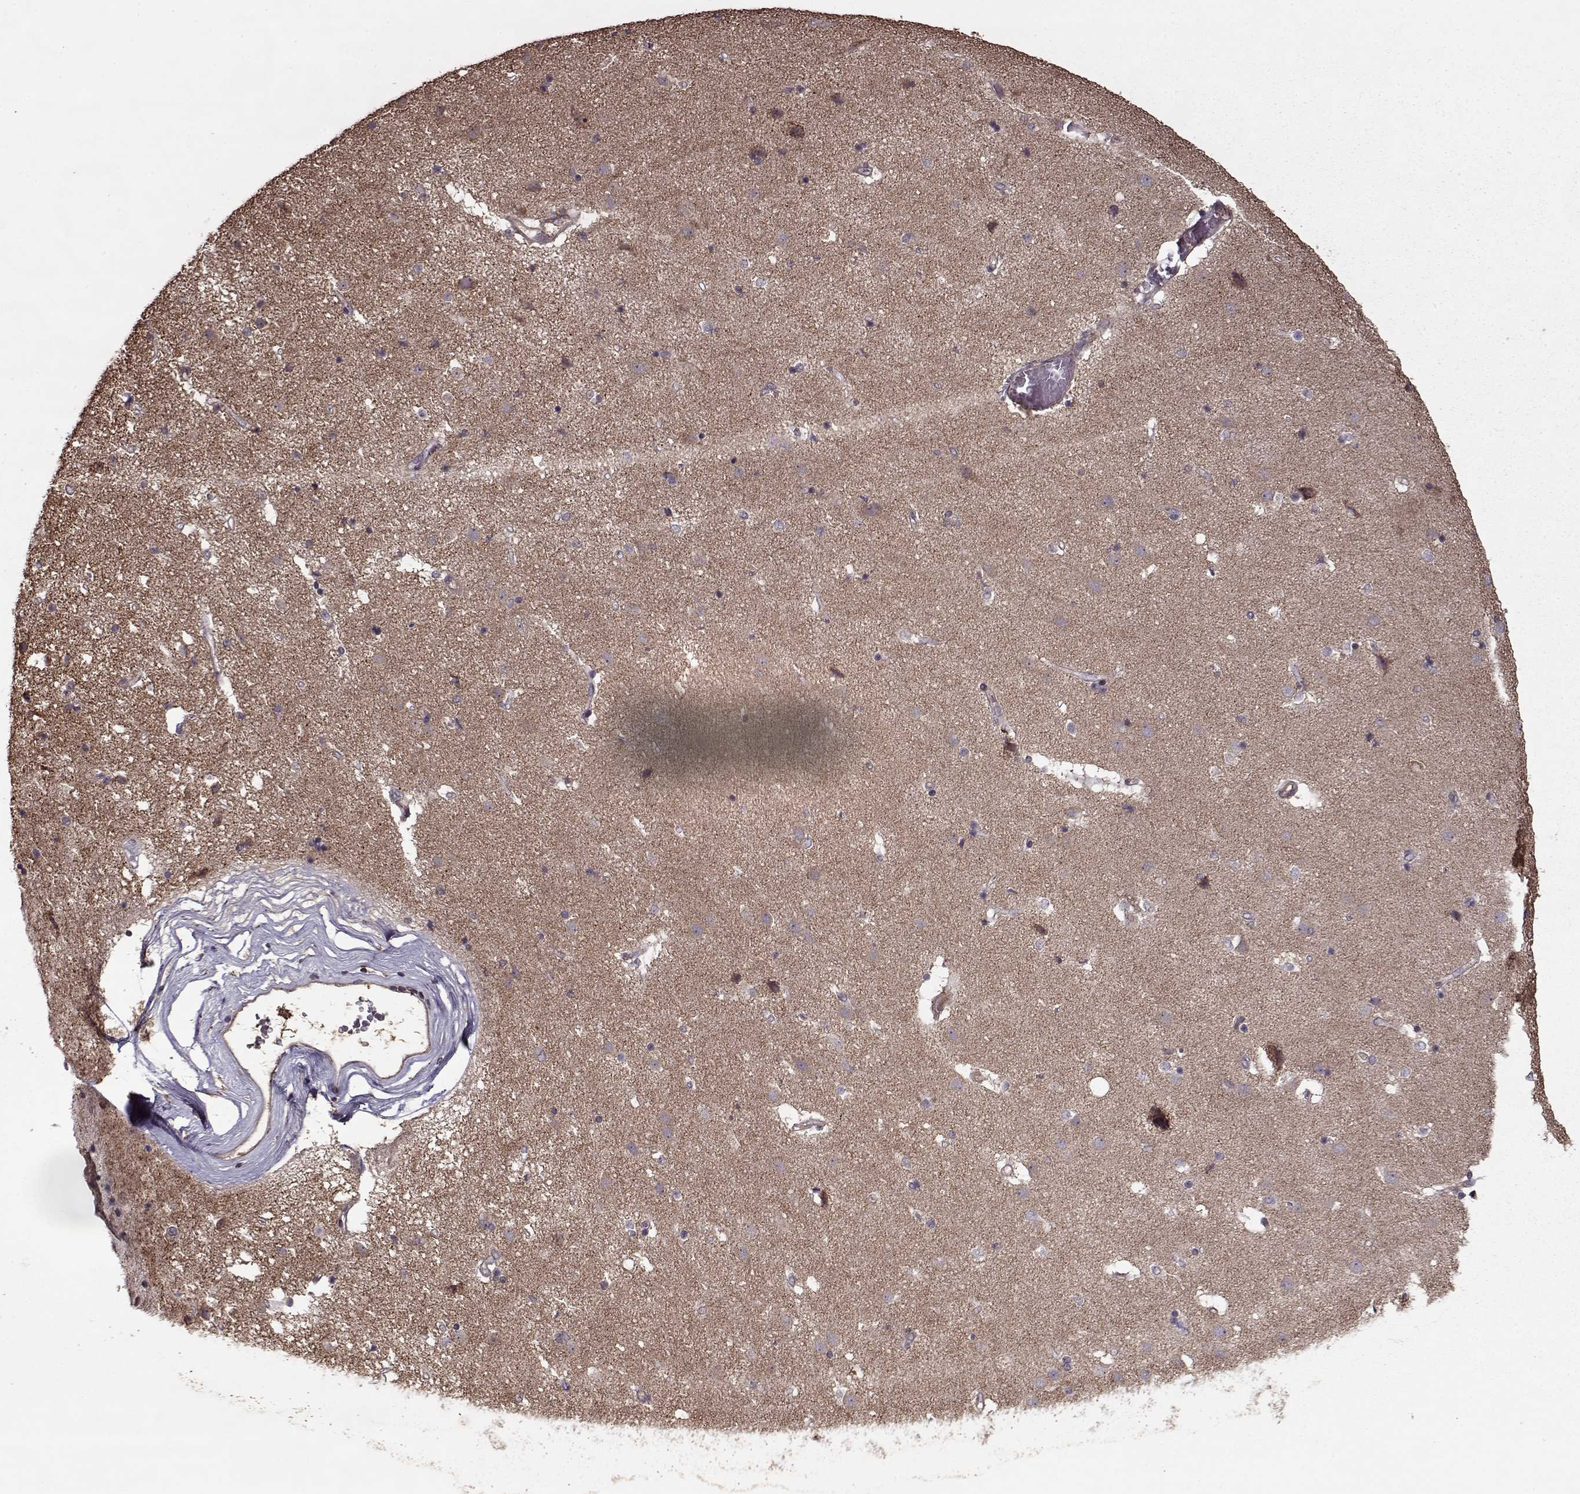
{"staining": {"intensity": "moderate", "quantity": "<25%", "location": "cytoplasmic/membranous"}, "tissue": "caudate", "cell_type": "Glial cells", "image_type": "normal", "snomed": [{"axis": "morphology", "description": "Normal tissue, NOS"}, {"axis": "topography", "description": "Lateral ventricle wall"}], "caption": "The immunohistochemical stain labels moderate cytoplasmic/membranous expression in glial cells of unremarkable caudate. (brown staining indicates protein expression, while blue staining denotes nuclei).", "gene": "IMMP1L", "patient": {"sex": "female", "age": 71}}